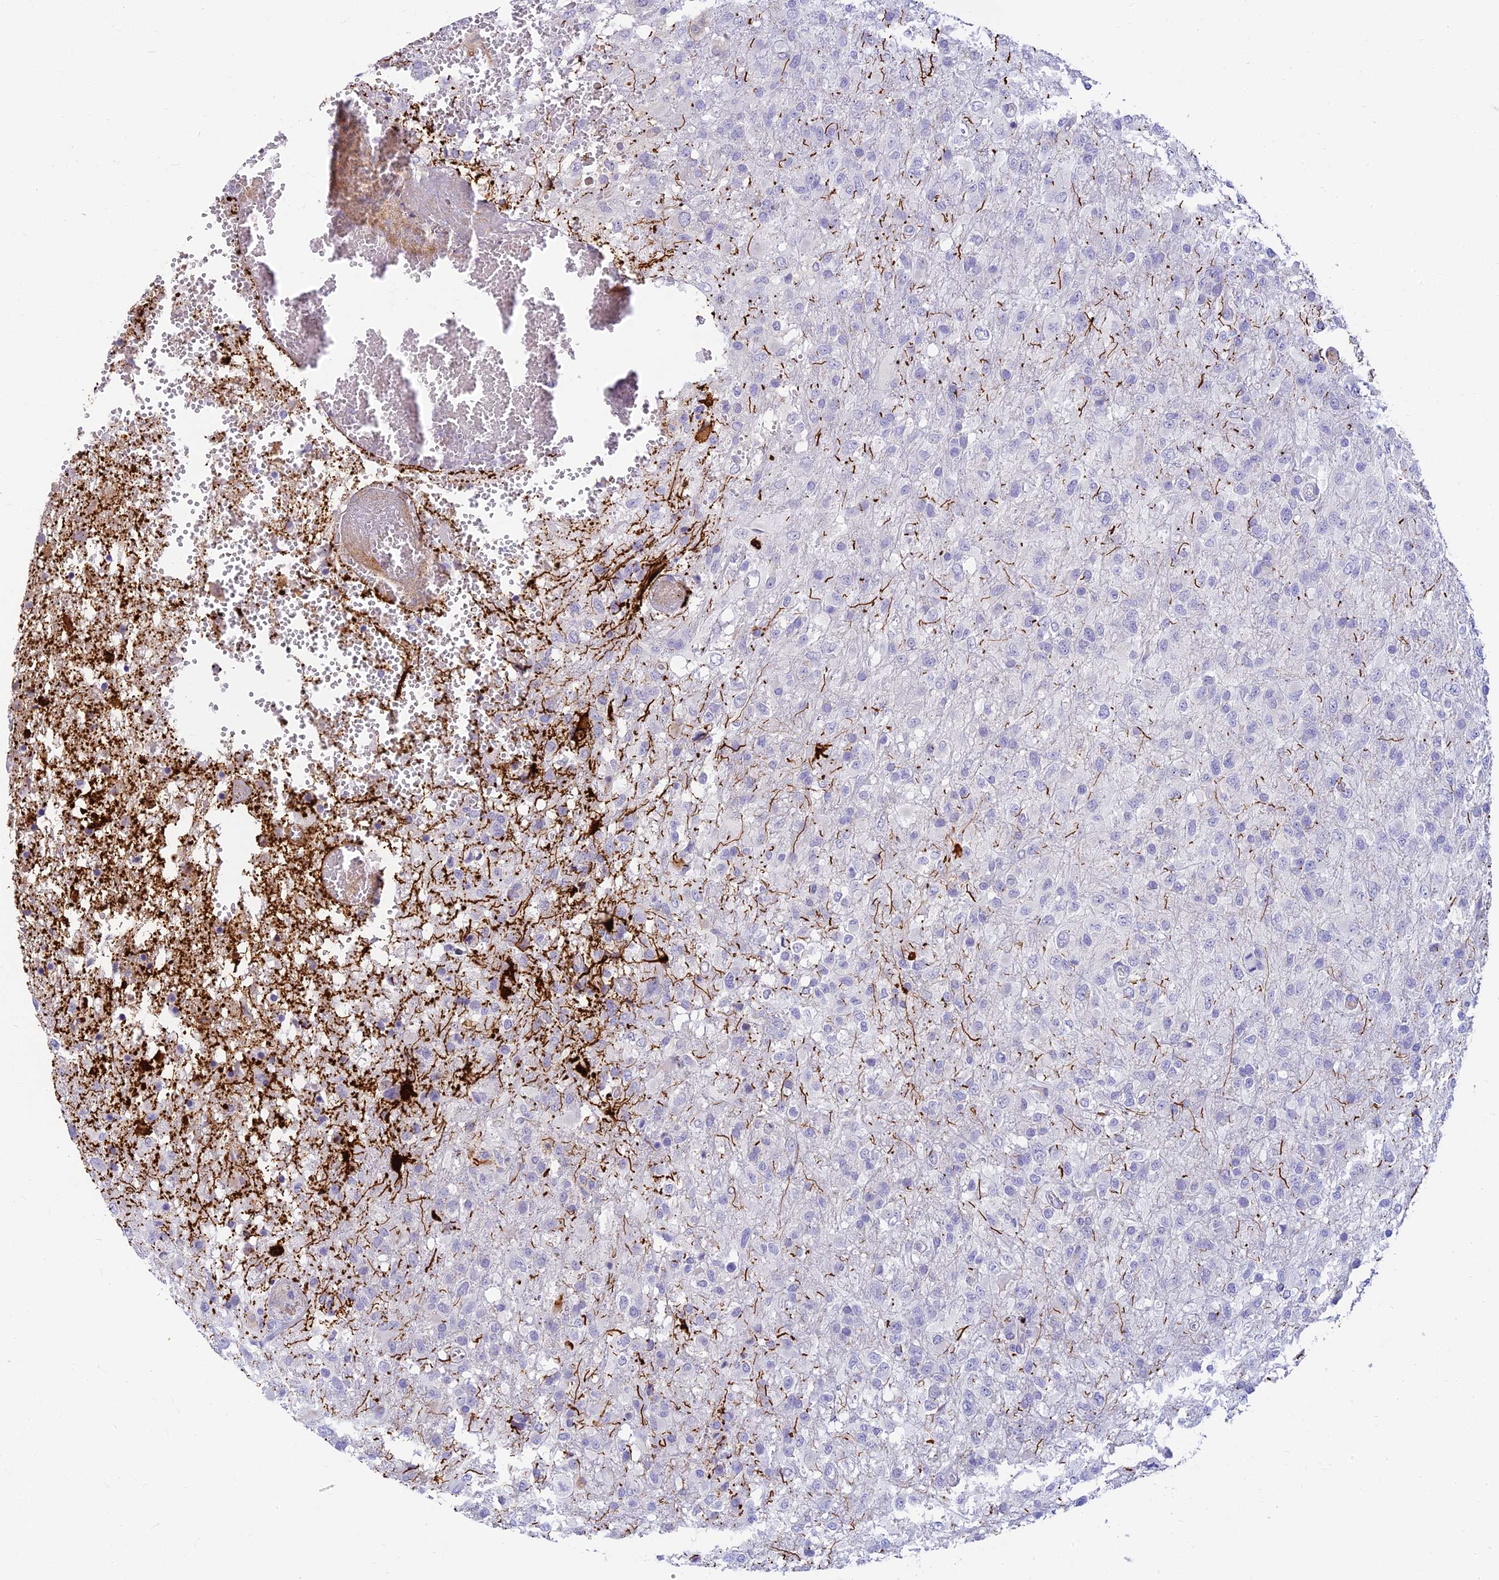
{"staining": {"intensity": "negative", "quantity": "none", "location": "none"}, "tissue": "glioma", "cell_type": "Tumor cells", "image_type": "cancer", "snomed": [{"axis": "morphology", "description": "Glioma, malignant, High grade"}, {"axis": "topography", "description": "Brain"}], "caption": "Glioma was stained to show a protein in brown. There is no significant staining in tumor cells.", "gene": "INTS13", "patient": {"sex": "female", "age": 74}}